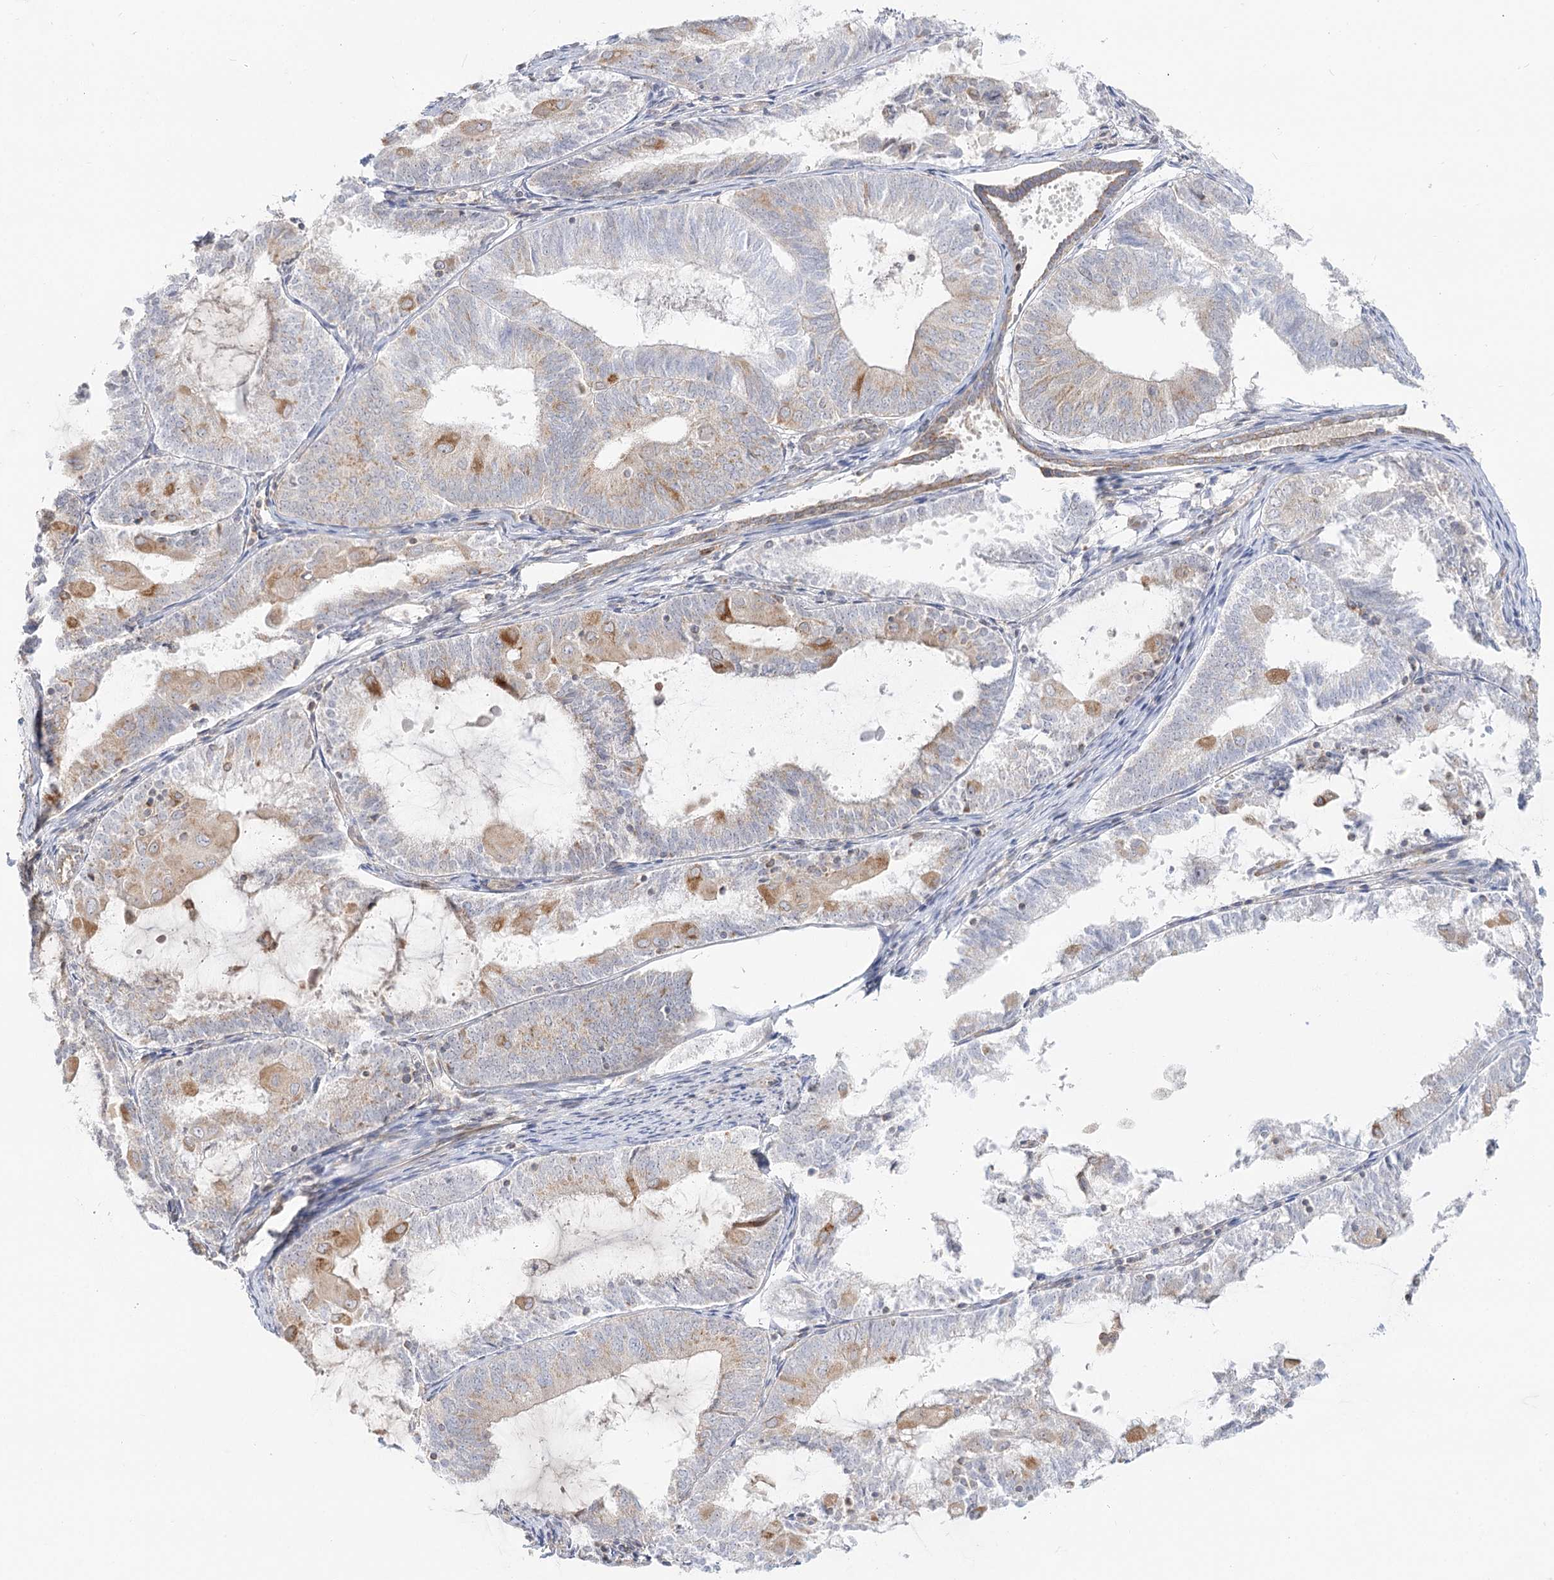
{"staining": {"intensity": "moderate", "quantity": "25%-75%", "location": "cytoplasmic/membranous"}, "tissue": "endometrial cancer", "cell_type": "Tumor cells", "image_type": "cancer", "snomed": [{"axis": "morphology", "description": "Adenocarcinoma, NOS"}, {"axis": "topography", "description": "Endometrium"}], "caption": "IHC staining of endometrial cancer, which reveals medium levels of moderate cytoplasmic/membranous positivity in approximately 25%-75% of tumor cells indicating moderate cytoplasmic/membranous protein expression. The staining was performed using DAB (brown) for protein detection and nuclei were counterstained in hematoxylin (blue).", "gene": "MTMR3", "patient": {"sex": "female", "age": 81}}